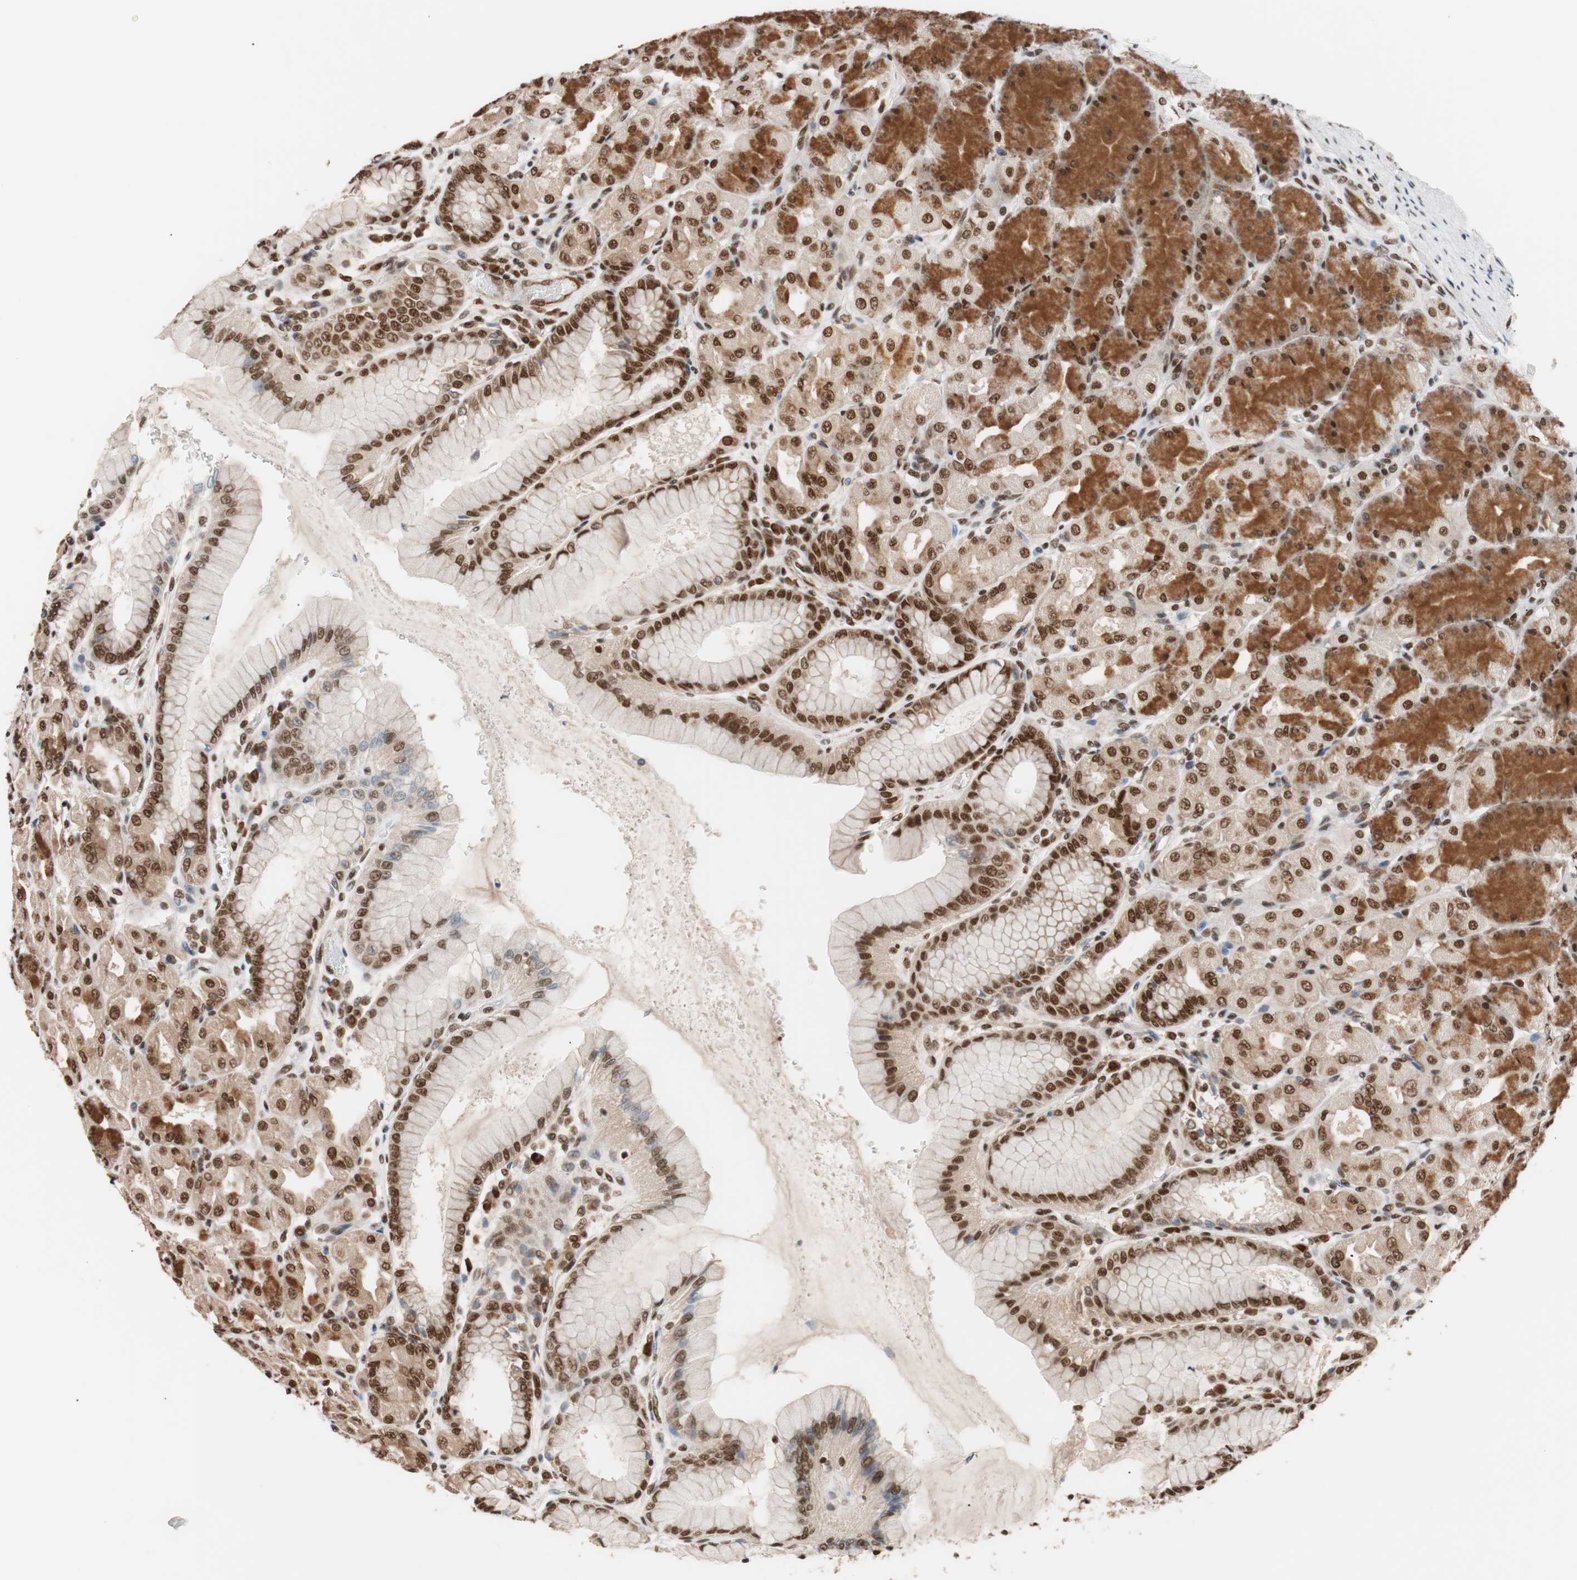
{"staining": {"intensity": "strong", "quantity": ">75%", "location": "cytoplasmic/membranous,nuclear"}, "tissue": "stomach", "cell_type": "Glandular cells", "image_type": "normal", "snomed": [{"axis": "morphology", "description": "Normal tissue, NOS"}, {"axis": "topography", "description": "Stomach, upper"}], "caption": "Unremarkable stomach demonstrates strong cytoplasmic/membranous,nuclear expression in approximately >75% of glandular cells, visualized by immunohistochemistry. (DAB (3,3'-diaminobenzidine) IHC, brown staining for protein, blue staining for nuclei).", "gene": "CHAMP1", "patient": {"sex": "female", "age": 56}}